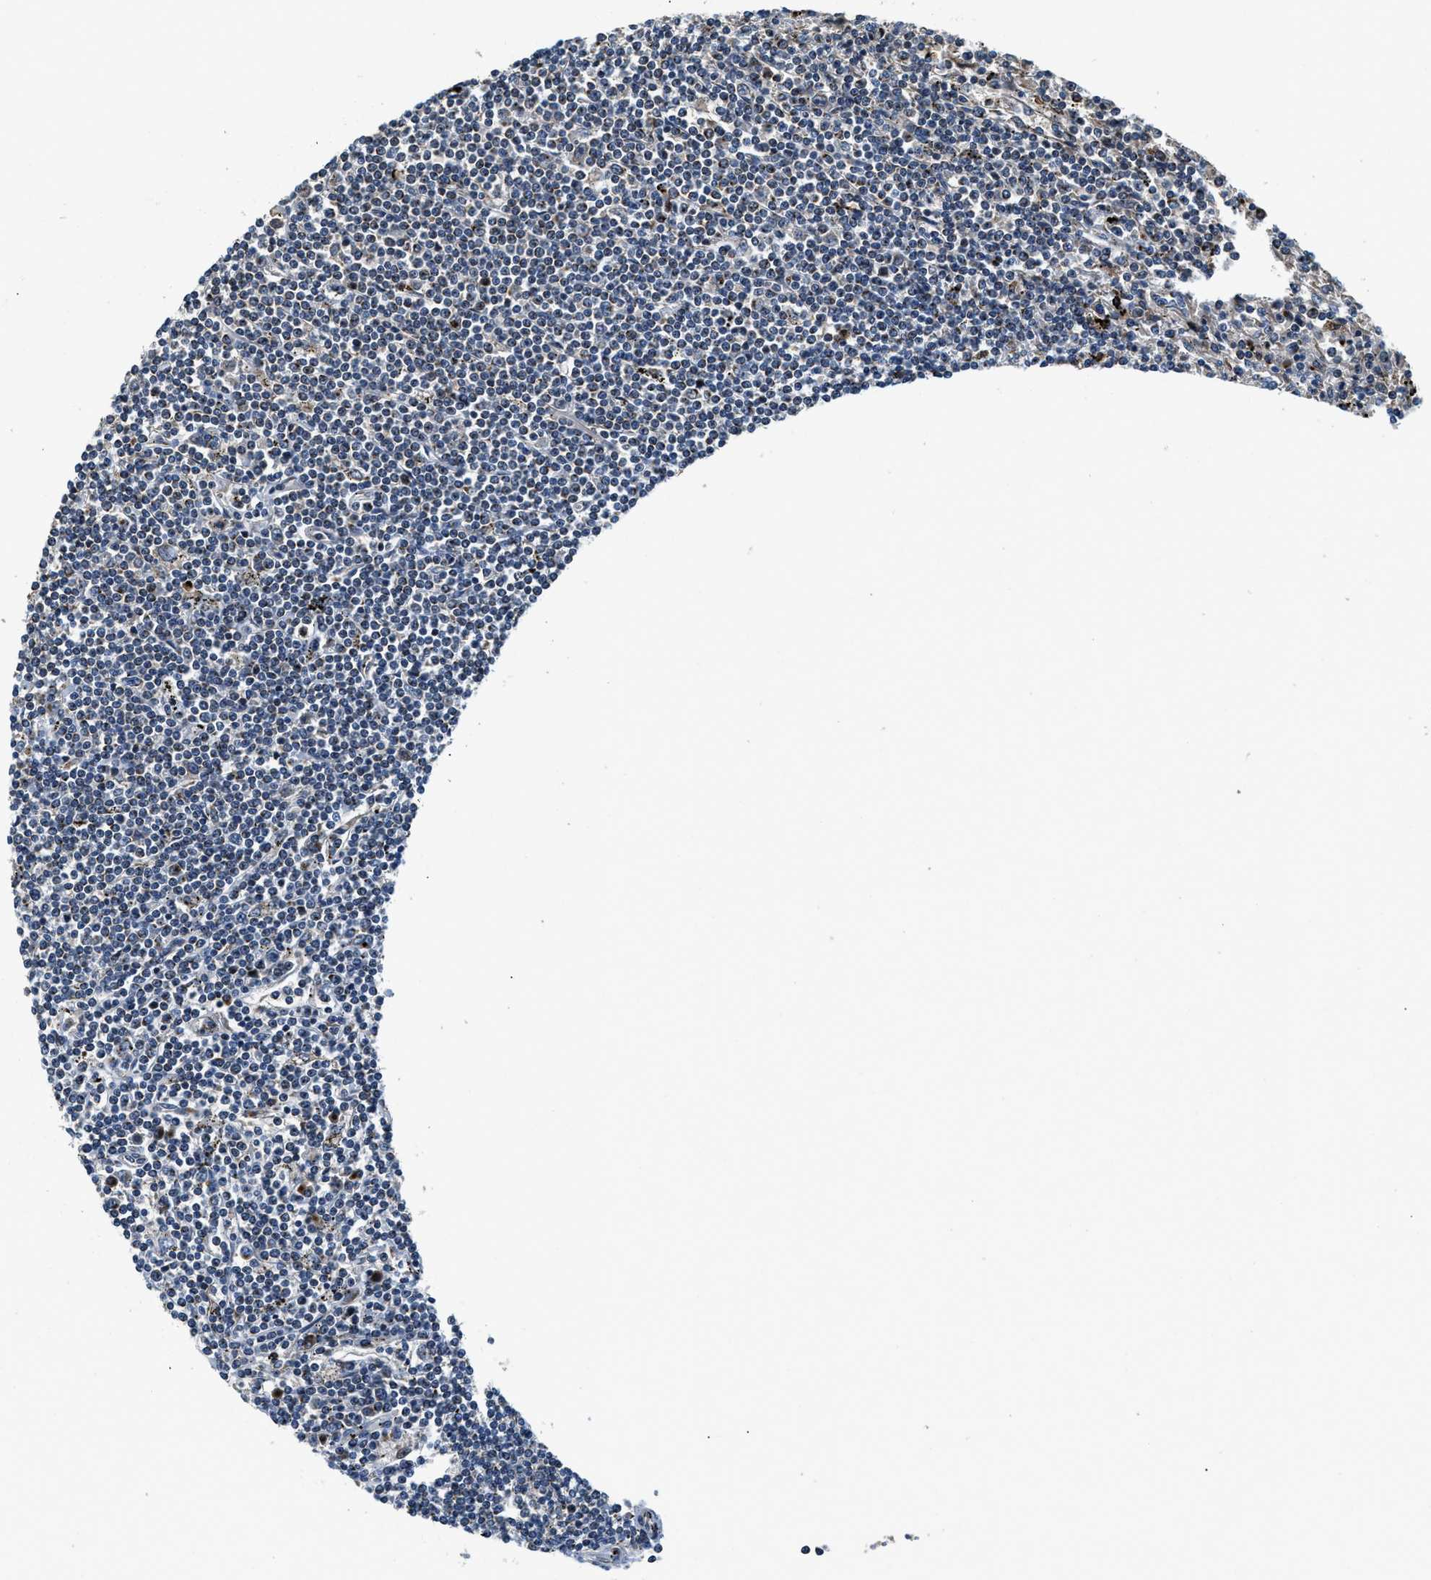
{"staining": {"intensity": "negative", "quantity": "none", "location": "none"}, "tissue": "lymphoma", "cell_type": "Tumor cells", "image_type": "cancer", "snomed": [{"axis": "morphology", "description": "Malignant lymphoma, non-Hodgkin's type, Low grade"}, {"axis": "topography", "description": "Spleen"}], "caption": "A micrograph of human lymphoma is negative for staining in tumor cells. Brightfield microscopy of immunohistochemistry (IHC) stained with DAB (3,3'-diaminobenzidine) (brown) and hematoxylin (blue), captured at high magnification.", "gene": "FUT8", "patient": {"sex": "male", "age": 76}}